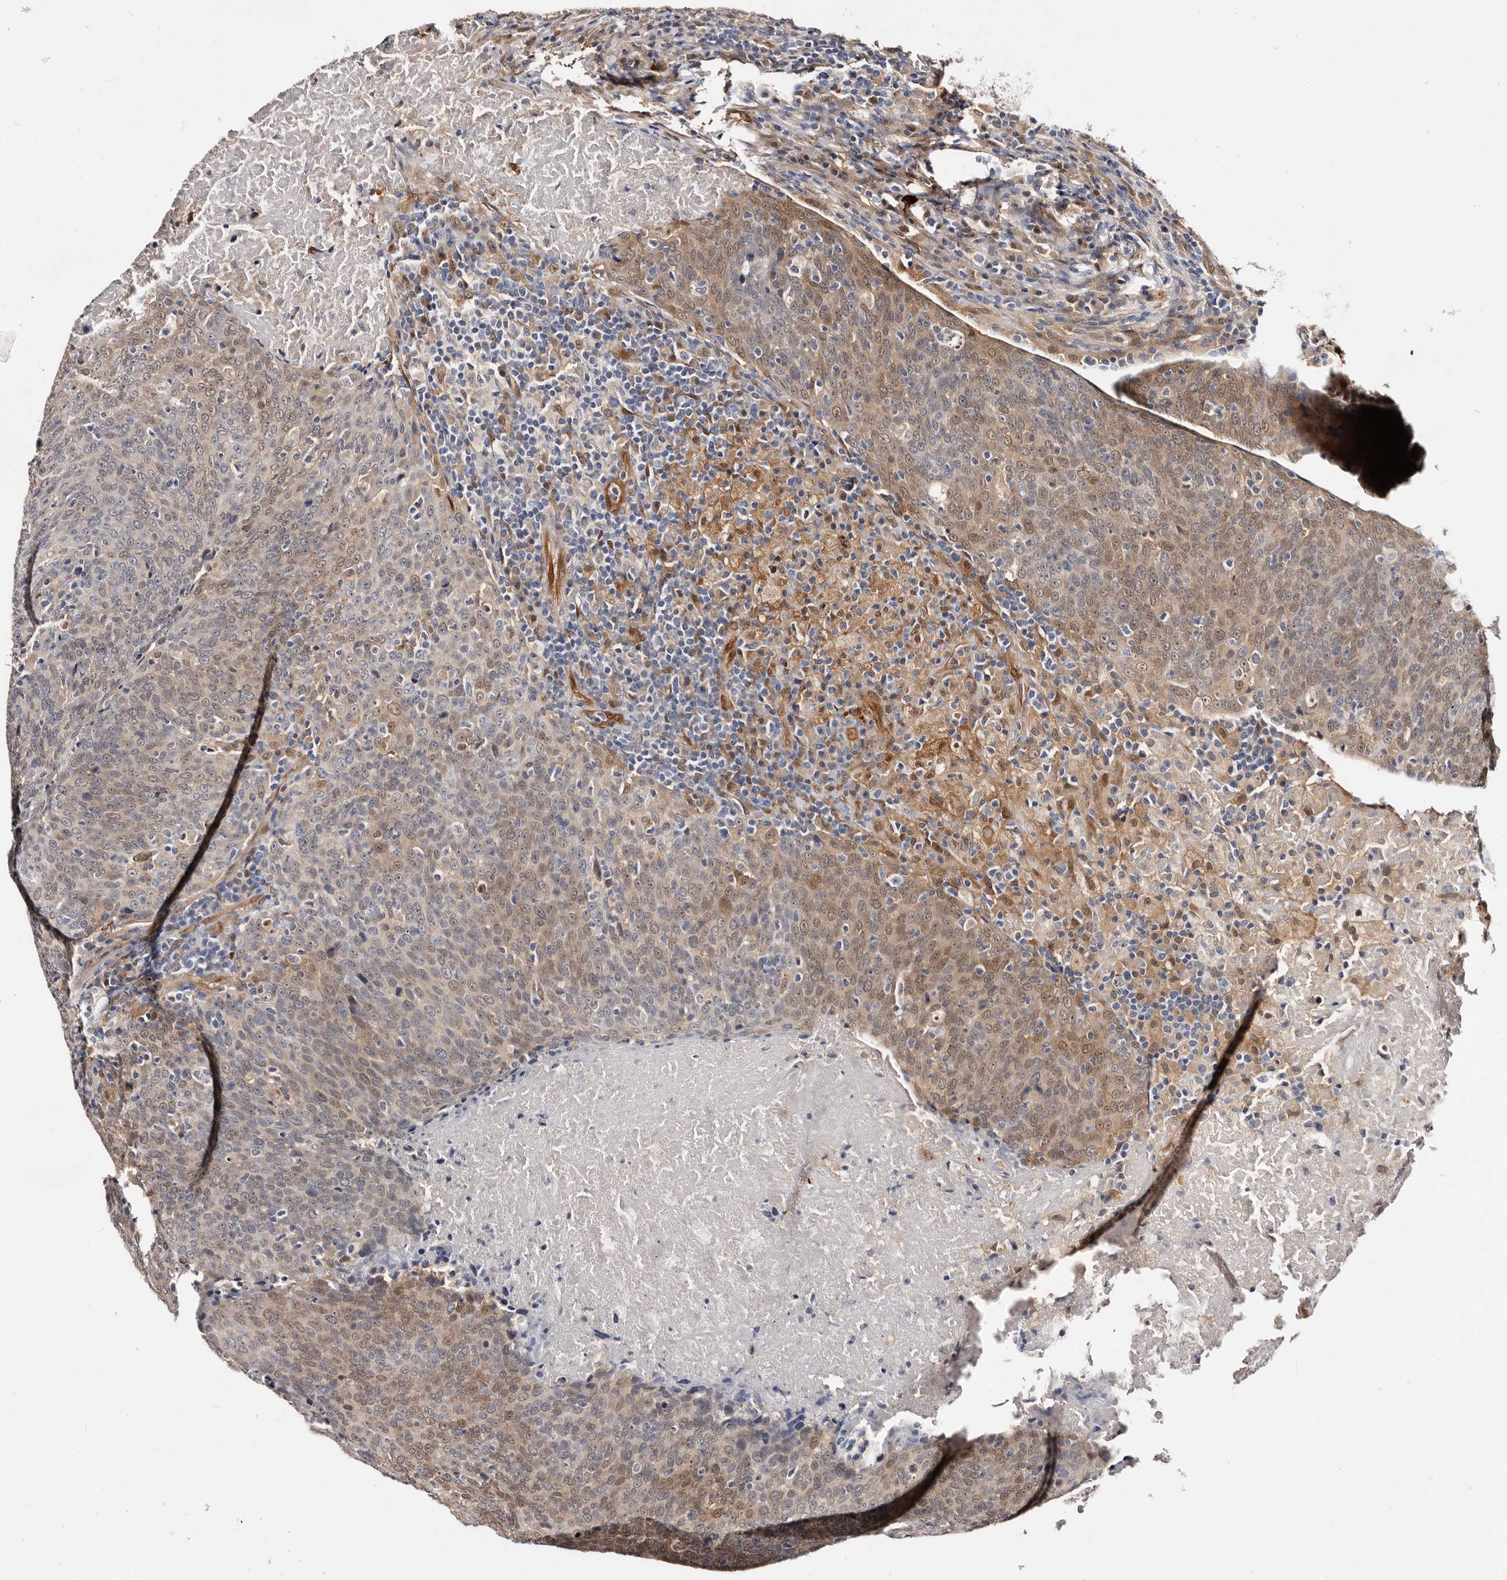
{"staining": {"intensity": "weak", "quantity": ">75%", "location": "cytoplasmic/membranous,nuclear"}, "tissue": "head and neck cancer", "cell_type": "Tumor cells", "image_type": "cancer", "snomed": [{"axis": "morphology", "description": "Squamous cell carcinoma, NOS"}, {"axis": "morphology", "description": "Squamous cell carcinoma, metastatic, NOS"}, {"axis": "topography", "description": "Lymph node"}, {"axis": "topography", "description": "Head-Neck"}], "caption": "Head and neck cancer stained with IHC displays weak cytoplasmic/membranous and nuclear expression in about >75% of tumor cells.", "gene": "TP53I3", "patient": {"sex": "male", "age": 62}}